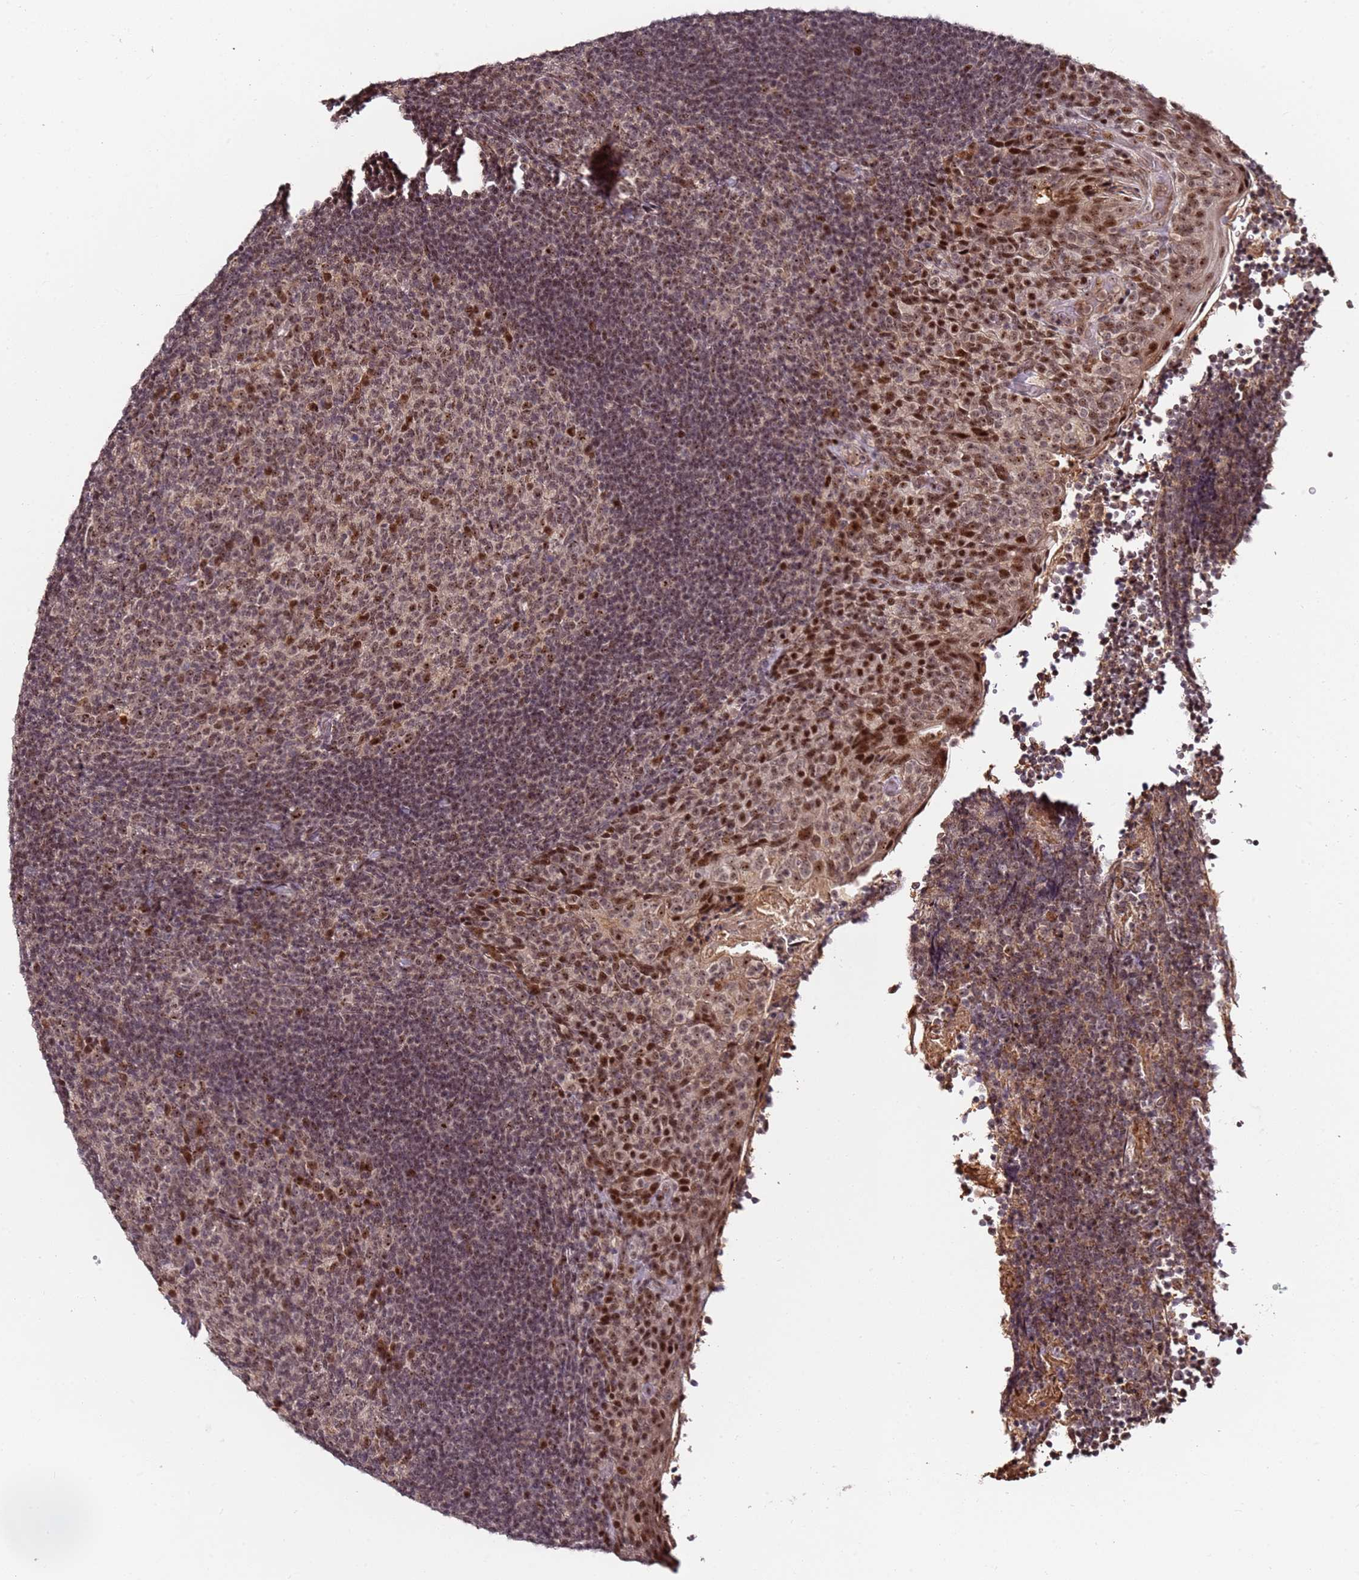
{"staining": {"intensity": "moderate", "quantity": "25%-75%", "location": "nuclear"}, "tissue": "tonsil", "cell_type": "Germinal center cells", "image_type": "normal", "snomed": [{"axis": "morphology", "description": "Normal tissue, NOS"}, {"axis": "topography", "description": "Tonsil"}], "caption": "Moderate nuclear positivity is seen in about 25%-75% of germinal center cells in benign tonsil.", "gene": "FCF1", "patient": {"sex": "female", "age": 10}}